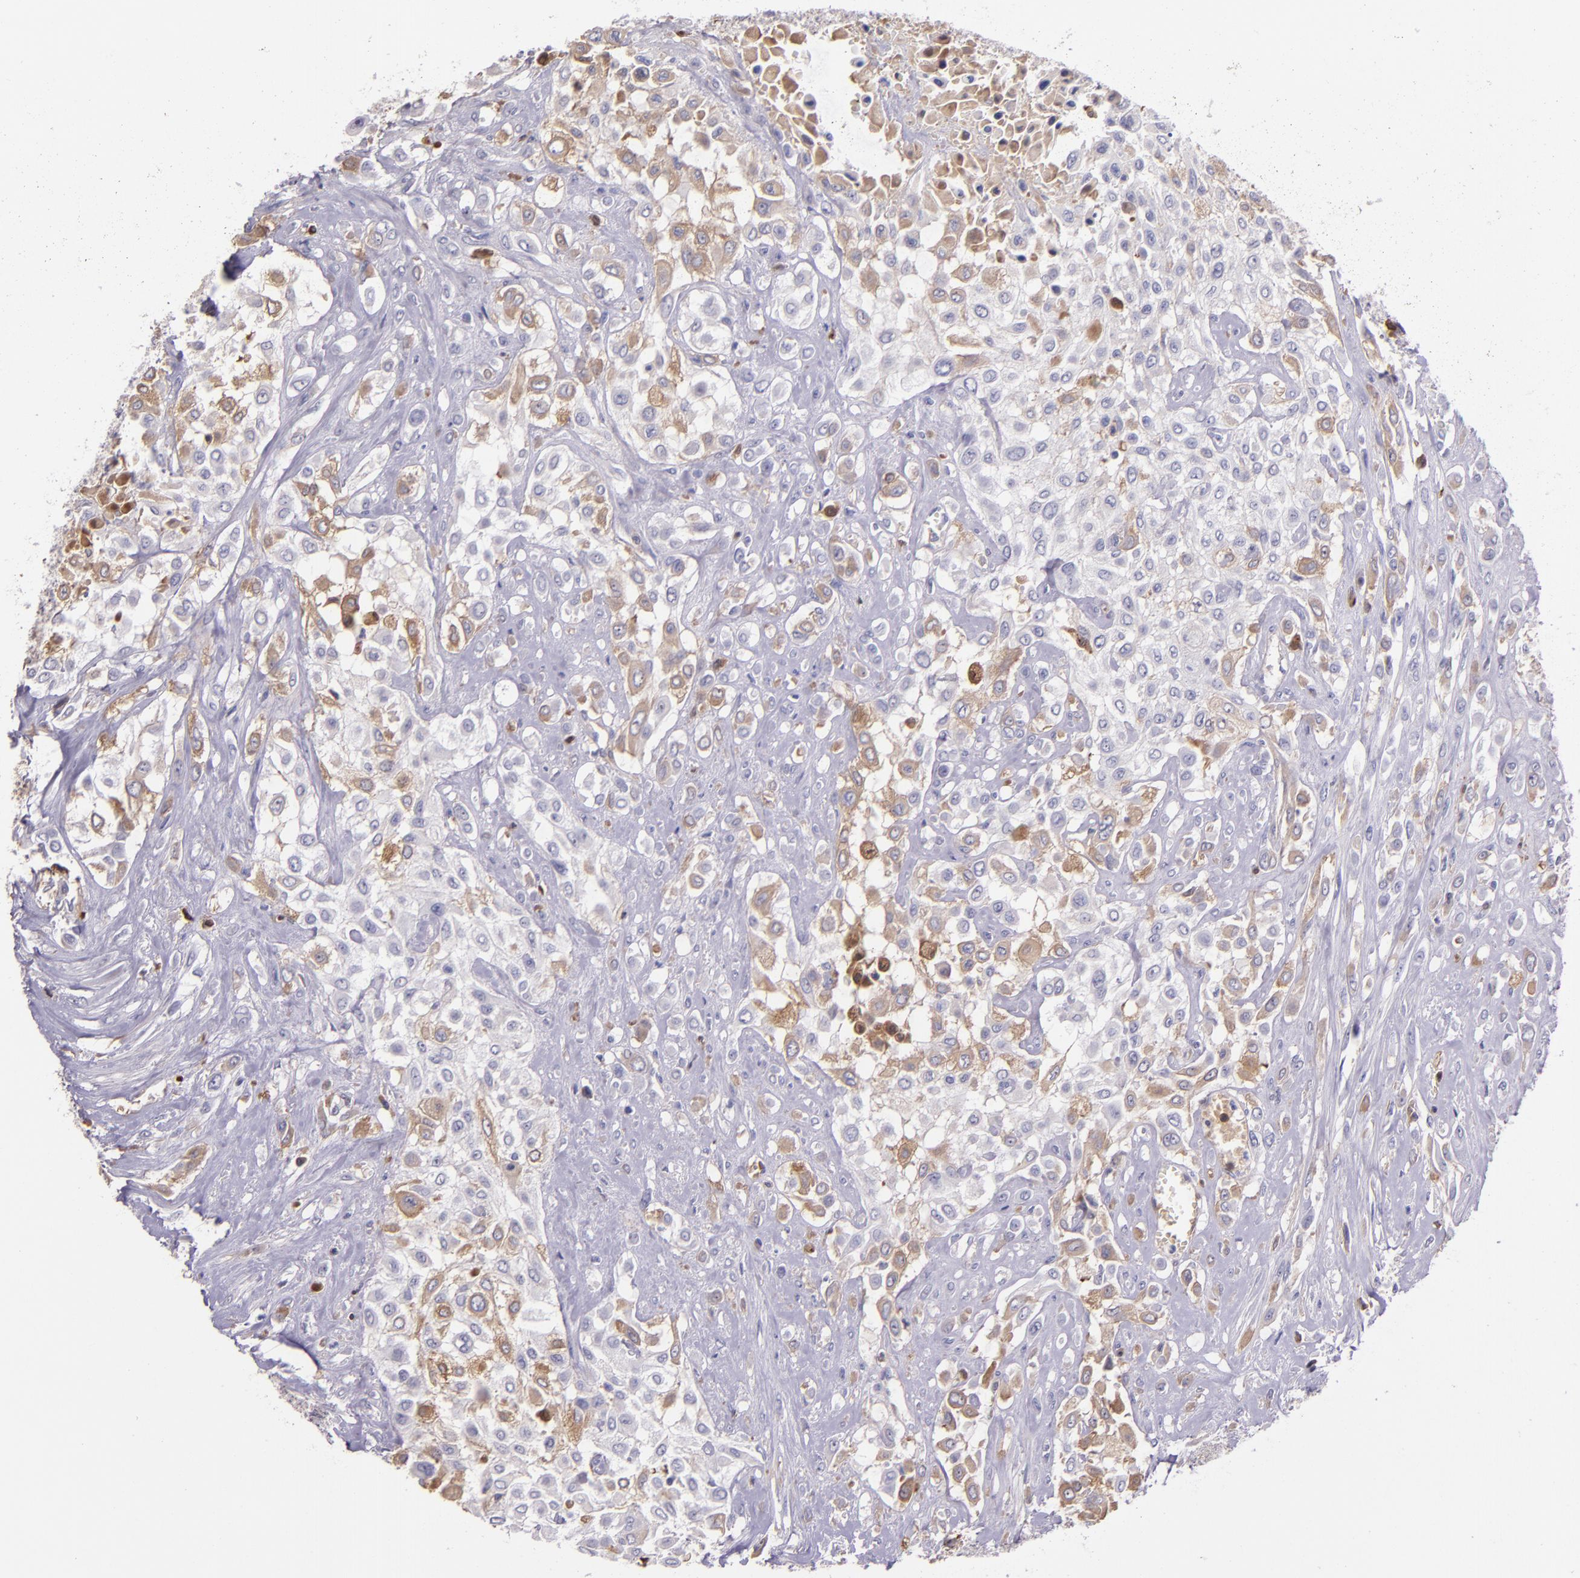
{"staining": {"intensity": "negative", "quantity": "none", "location": "none"}, "tissue": "urothelial cancer", "cell_type": "Tumor cells", "image_type": "cancer", "snomed": [{"axis": "morphology", "description": "Urothelial carcinoma, High grade"}, {"axis": "topography", "description": "Urinary bladder"}], "caption": "There is no significant staining in tumor cells of urothelial cancer.", "gene": "KNG1", "patient": {"sex": "male", "age": 57}}